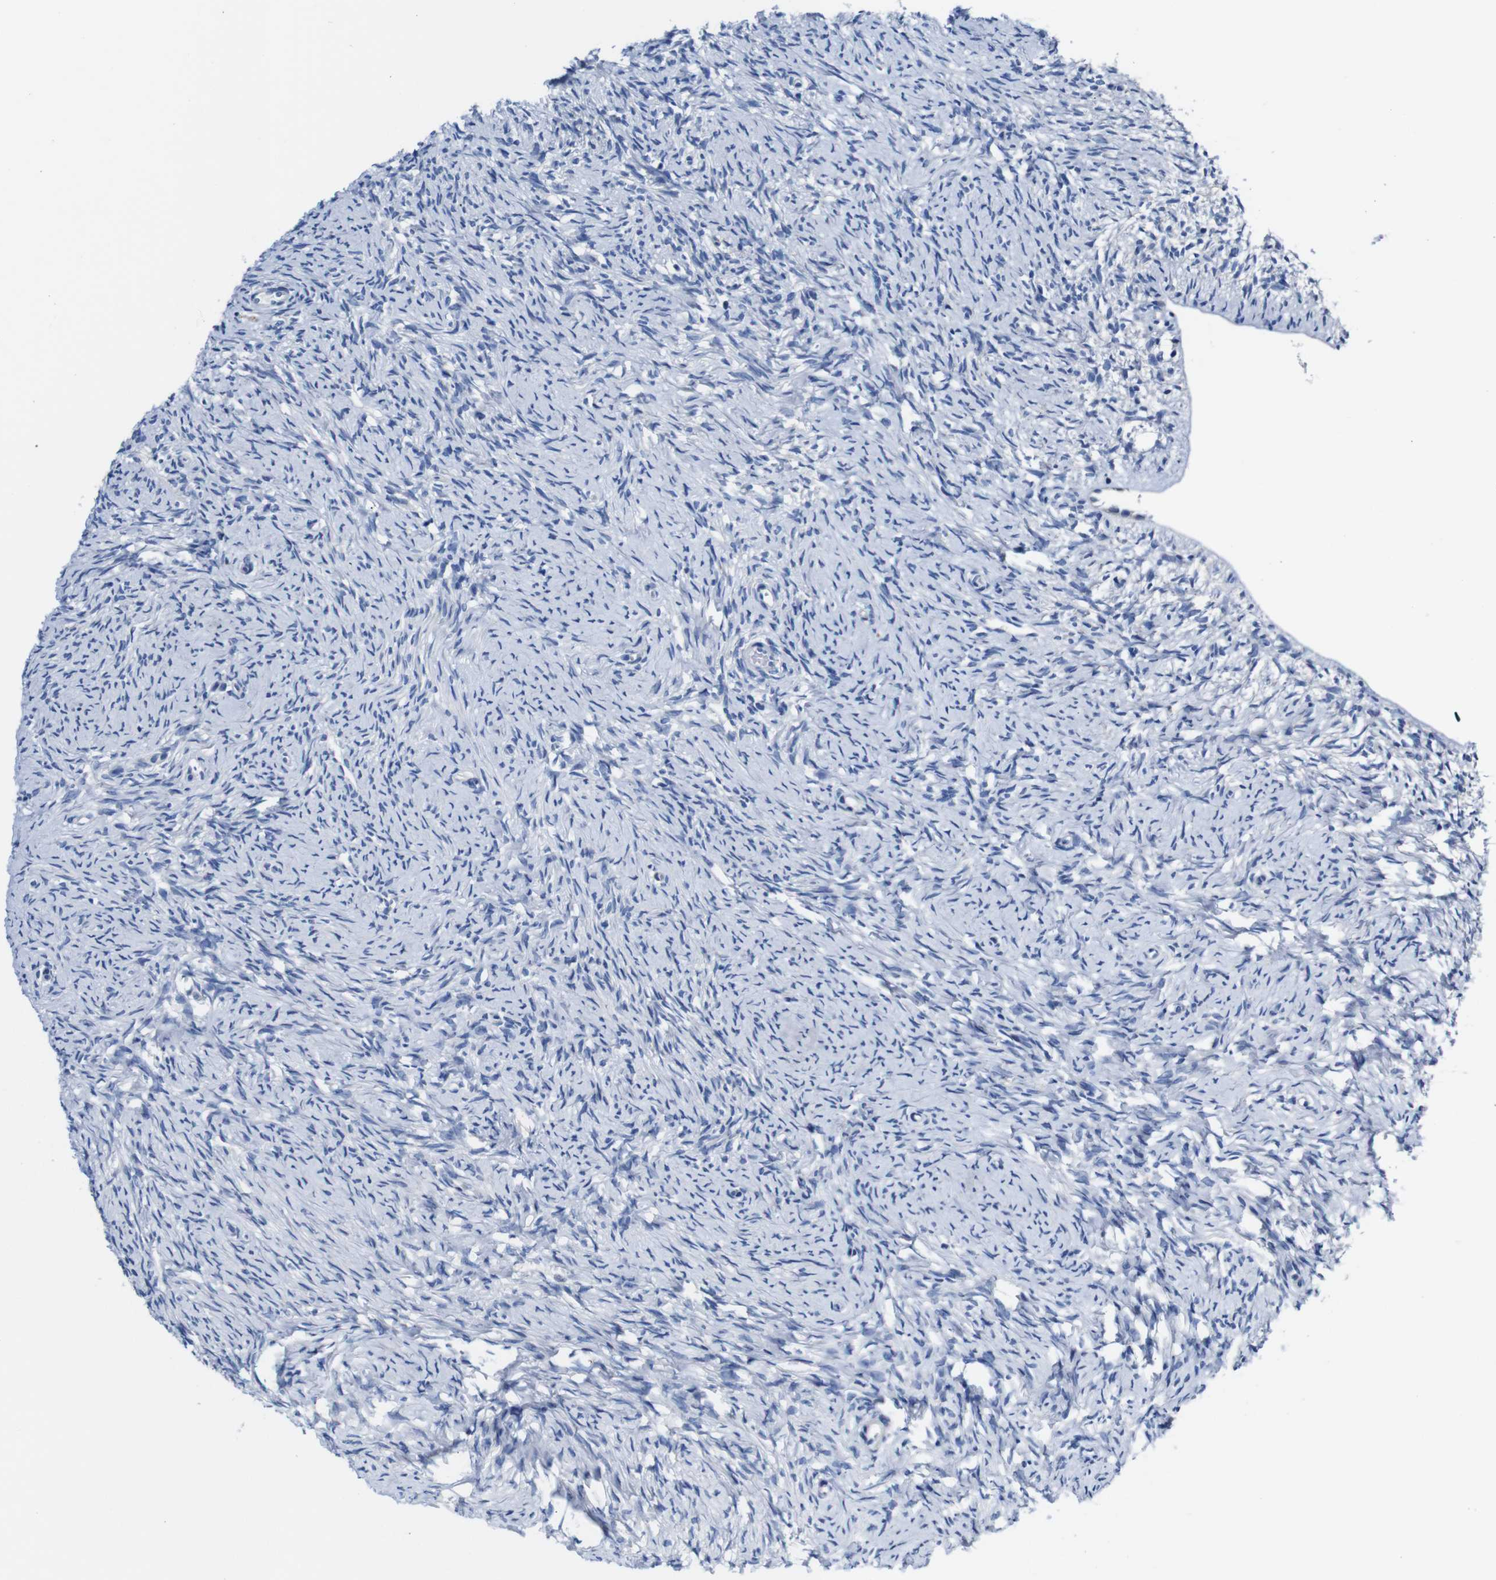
{"staining": {"intensity": "negative", "quantity": "none", "location": "none"}, "tissue": "ovary", "cell_type": "Ovarian stroma cells", "image_type": "normal", "snomed": [{"axis": "morphology", "description": "Normal tissue, NOS"}, {"axis": "topography", "description": "Ovary"}], "caption": "This is an immunohistochemistry (IHC) image of unremarkable ovary. There is no expression in ovarian stroma cells.", "gene": "SNX19", "patient": {"sex": "female", "age": 33}}